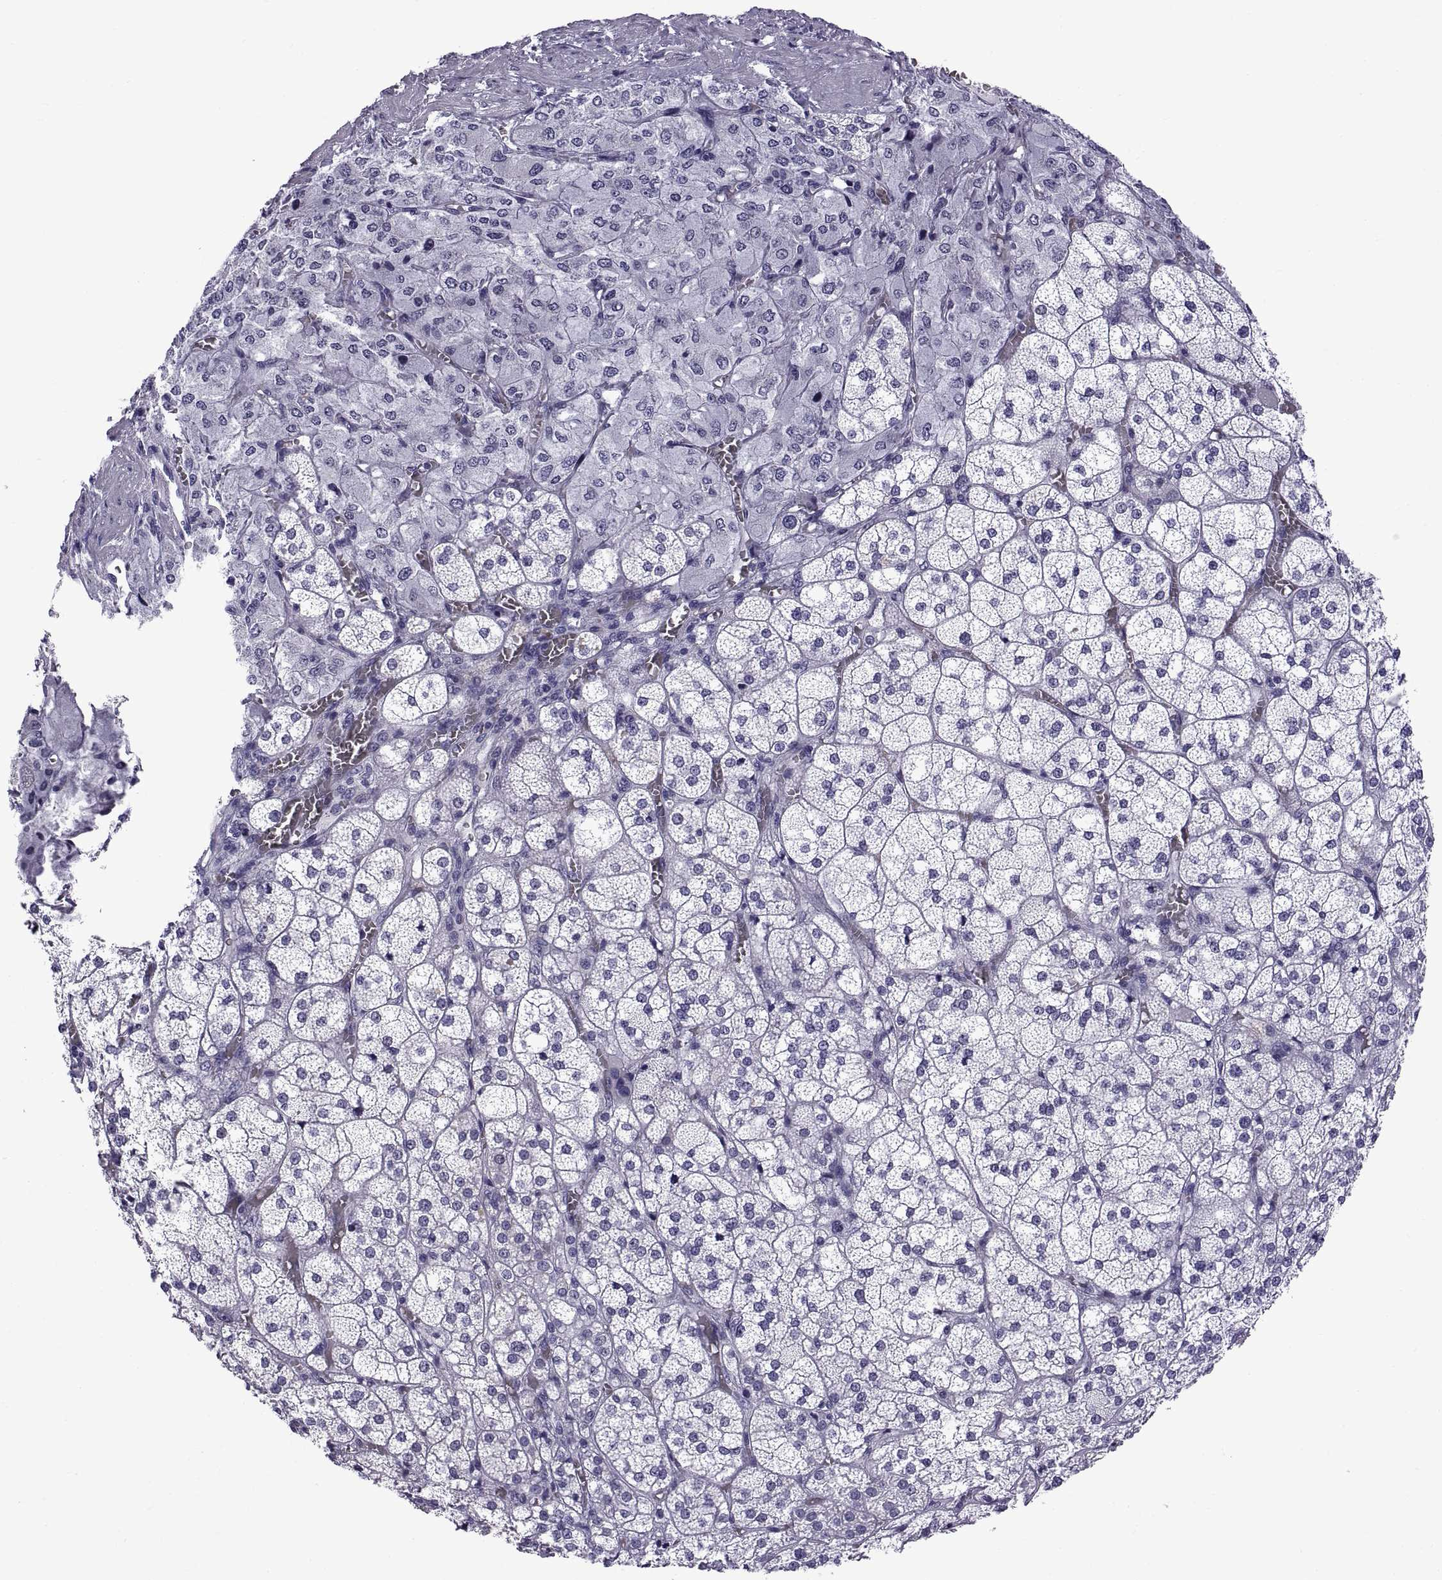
{"staining": {"intensity": "negative", "quantity": "none", "location": "none"}, "tissue": "adrenal gland", "cell_type": "Glandular cells", "image_type": "normal", "snomed": [{"axis": "morphology", "description": "Normal tissue, NOS"}, {"axis": "topography", "description": "Adrenal gland"}], "caption": "An image of adrenal gland stained for a protein exhibits no brown staining in glandular cells. (DAB immunohistochemistry (IHC) with hematoxylin counter stain).", "gene": "C3orf22", "patient": {"sex": "female", "age": 60}}